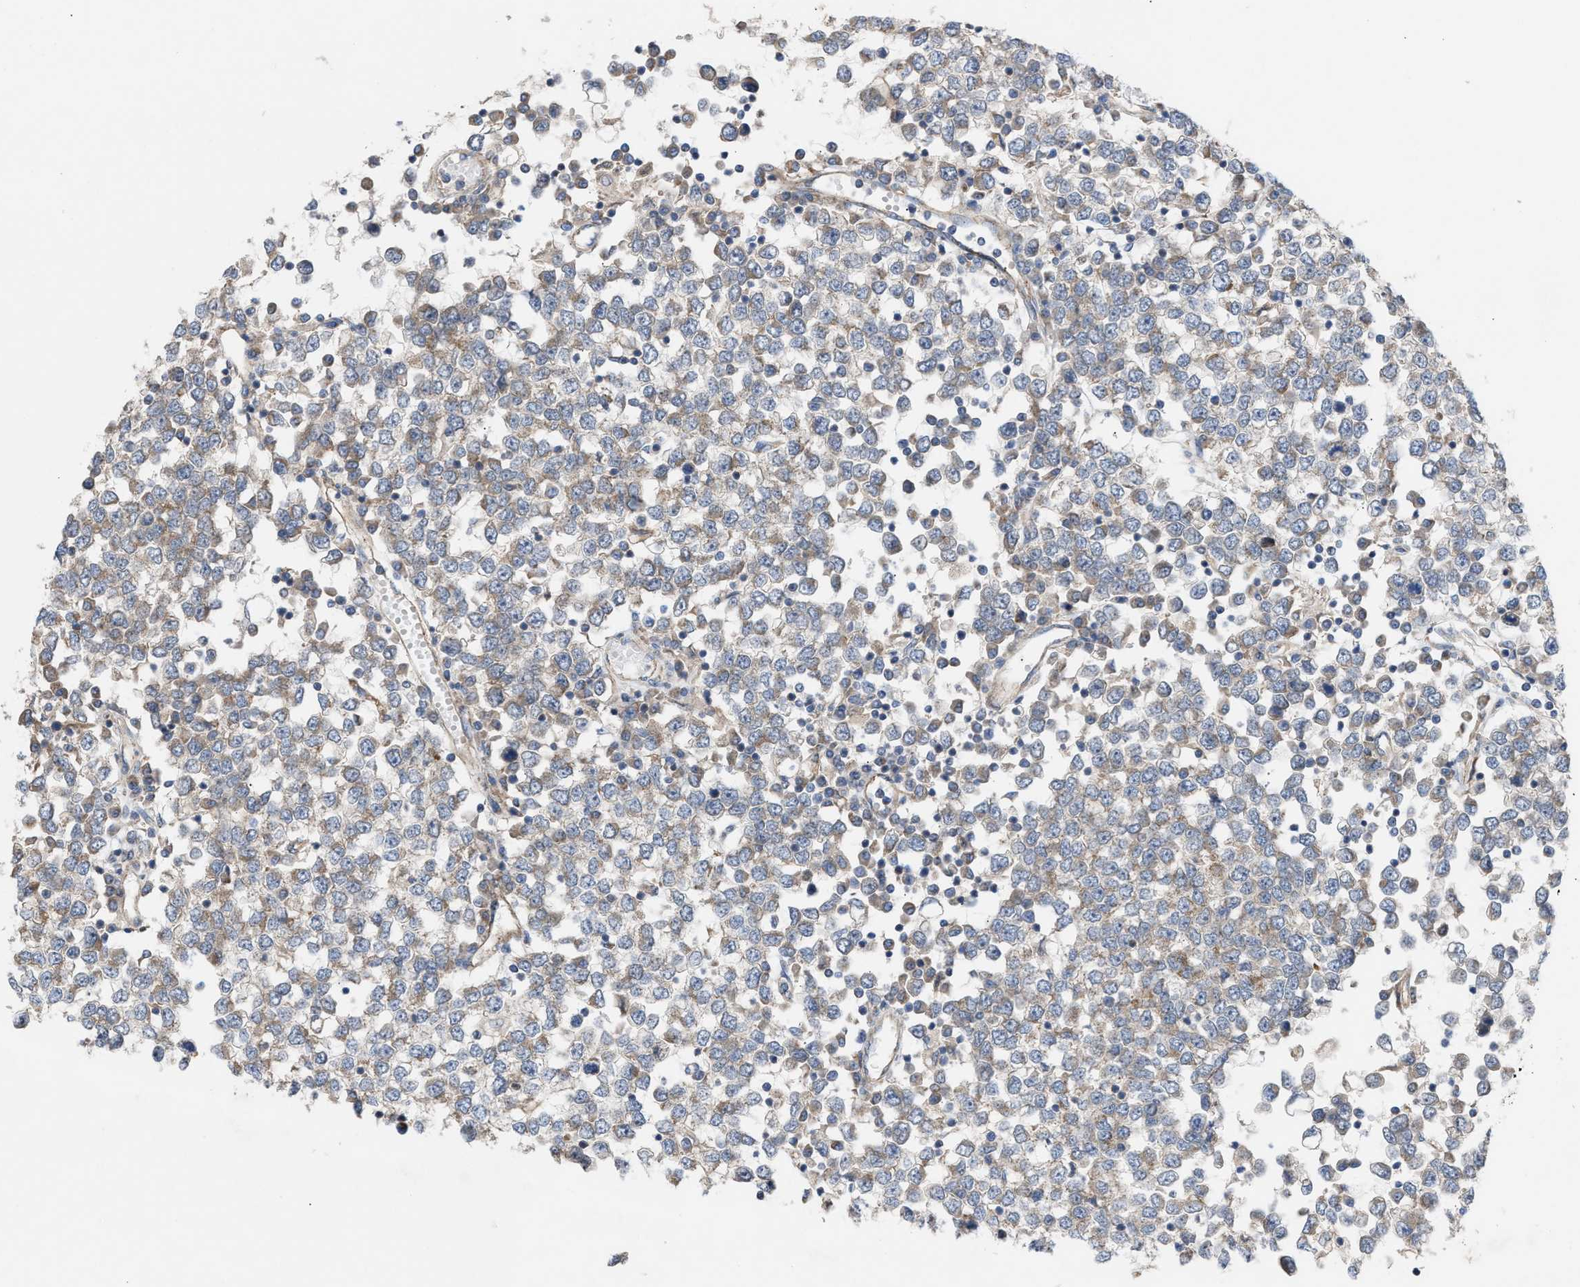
{"staining": {"intensity": "weak", "quantity": ">75%", "location": "cytoplasmic/membranous"}, "tissue": "testis cancer", "cell_type": "Tumor cells", "image_type": "cancer", "snomed": [{"axis": "morphology", "description": "Seminoma, NOS"}, {"axis": "topography", "description": "Testis"}], "caption": "Human seminoma (testis) stained for a protein (brown) exhibits weak cytoplasmic/membranous positive positivity in approximately >75% of tumor cells.", "gene": "OXSM", "patient": {"sex": "male", "age": 65}}